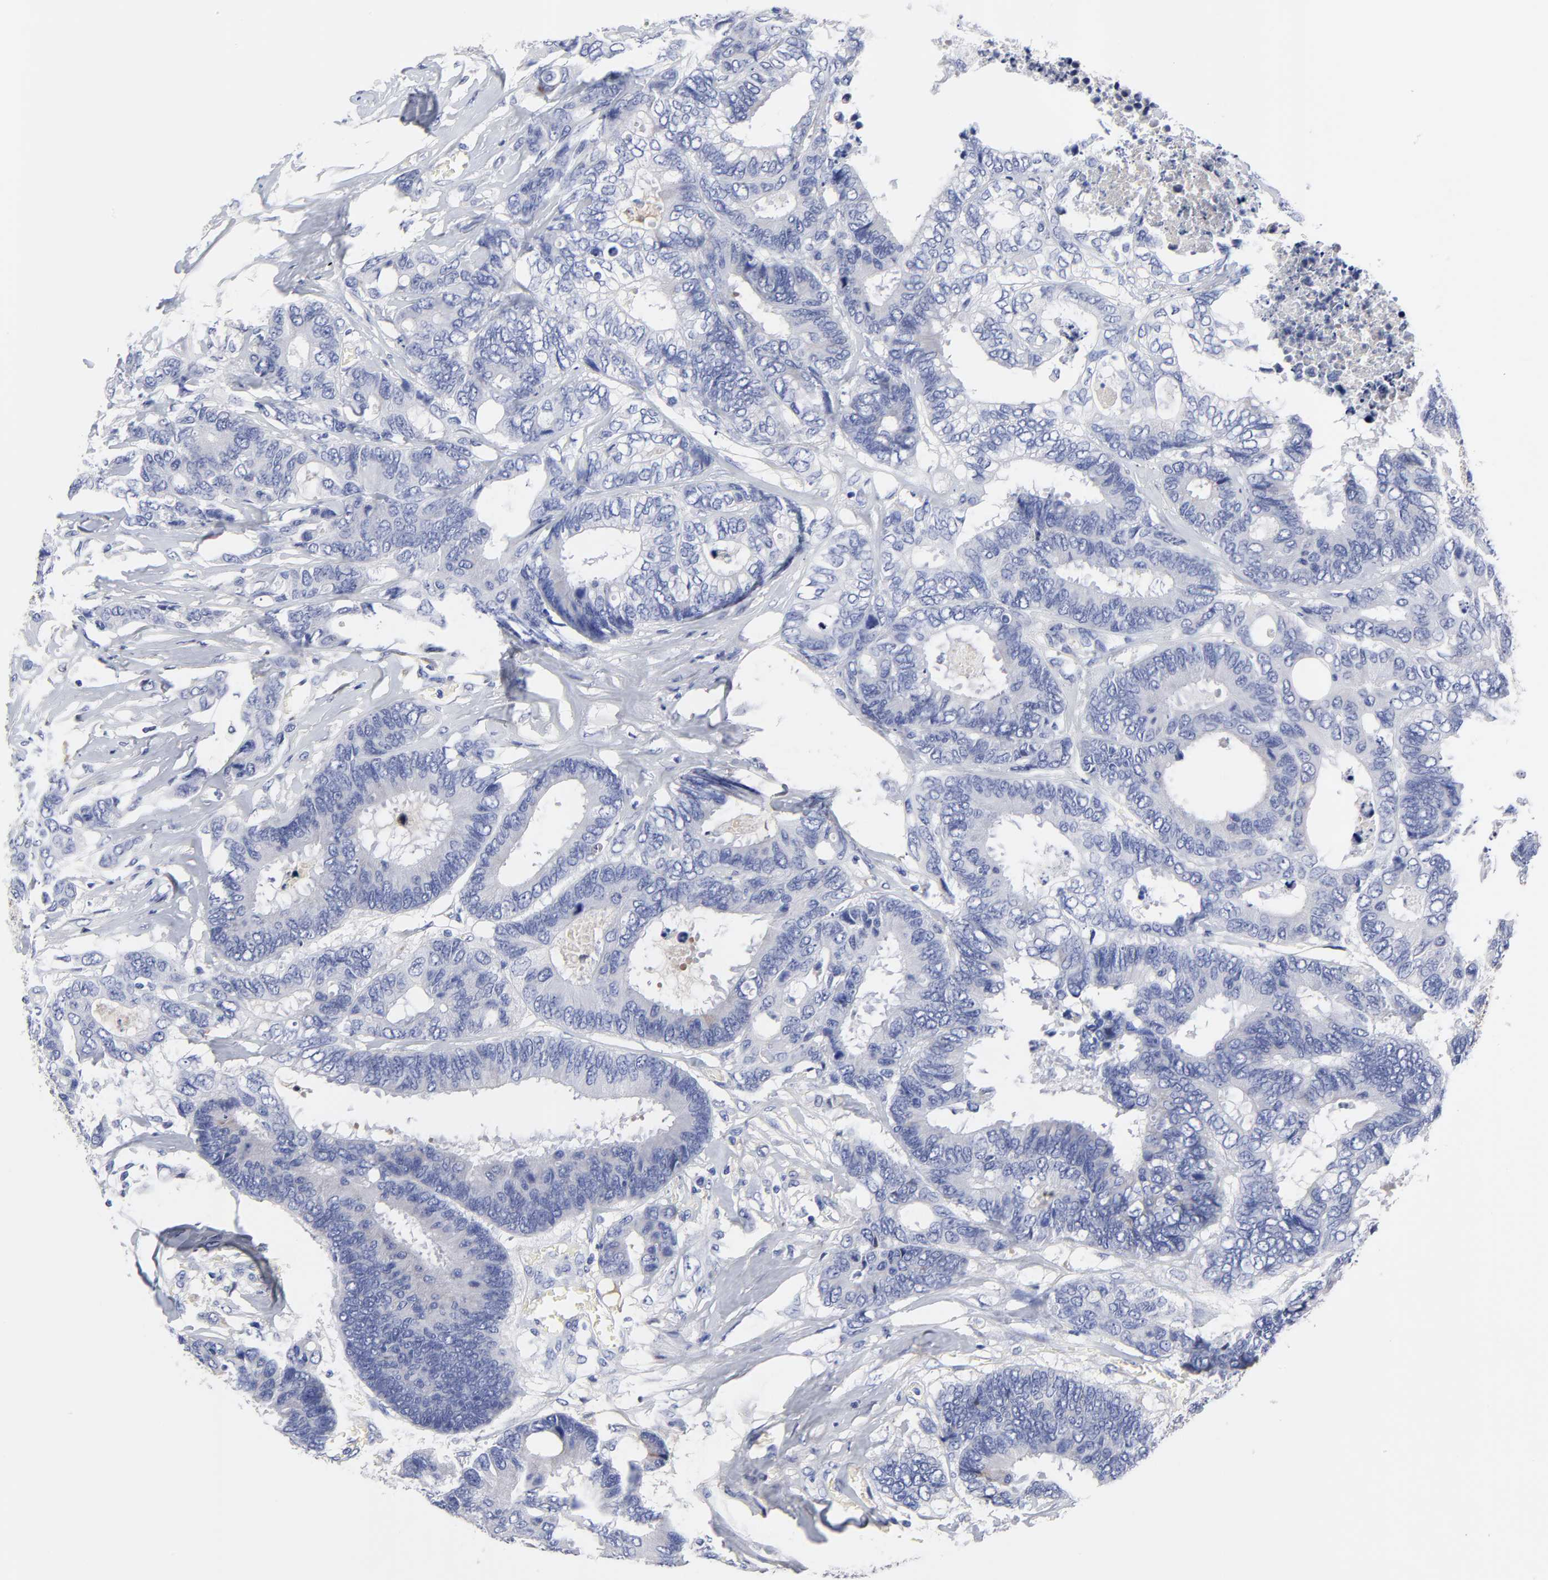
{"staining": {"intensity": "negative", "quantity": "none", "location": "none"}, "tissue": "colorectal cancer", "cell_type": "Tumor cells", "image_type": "cancer", "snomed": [{"axis": "morphology", "description": "Adenocarcinoma, NOS"}, {"axis": "topography", "description": "Rectum"}], "caption": "The immunohistochemistry (IHC) image has no significant positivity in tumor cells of colorectal adenocarcinoma tissue.", "gene": "IGLV3-10", "patient": {"sex": "male", "age": 55}}